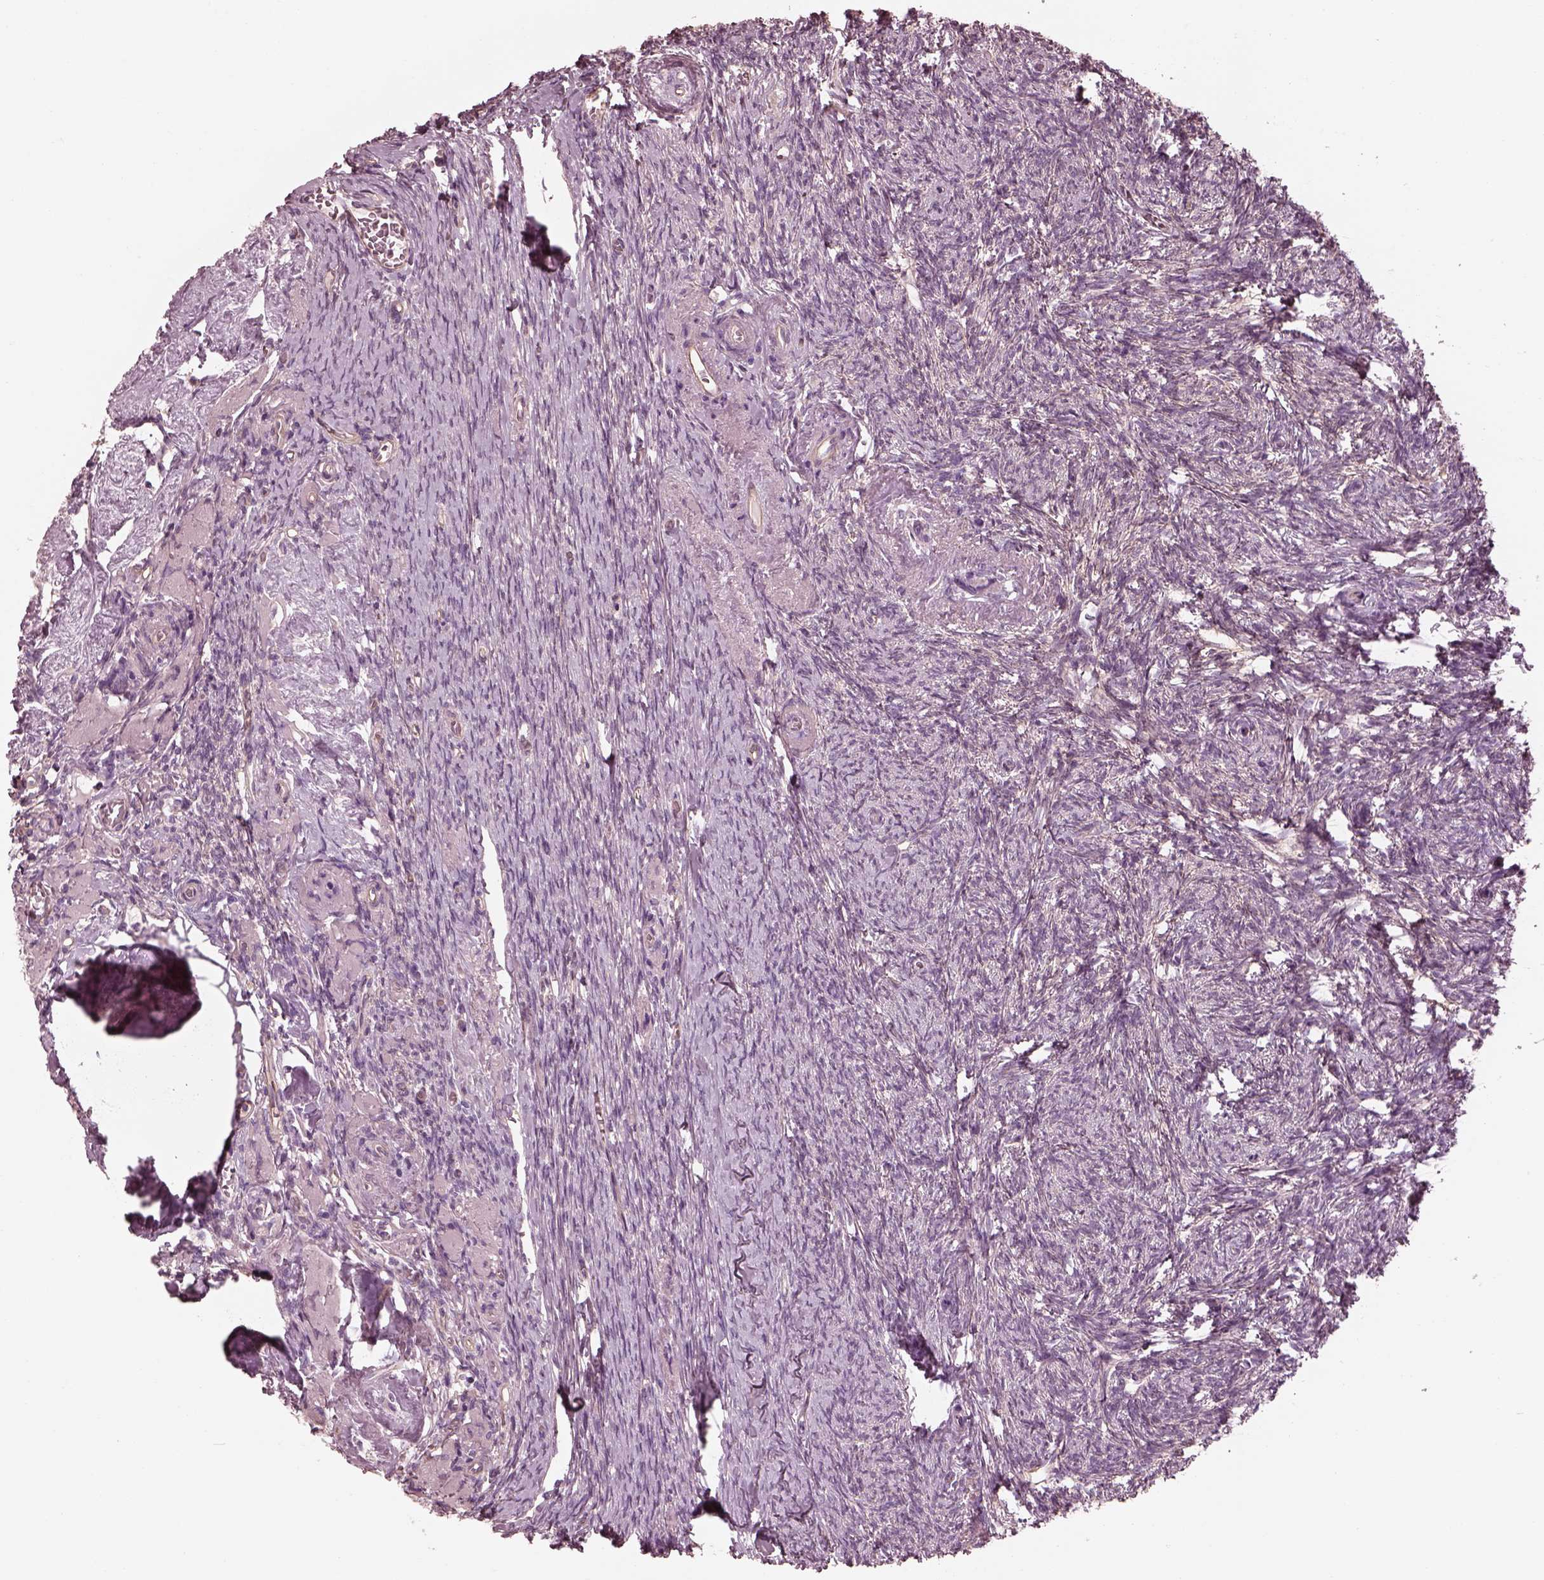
{"staining": {"intensity": "negative", "quantity": "none", "location": "none"}, "tissue": "ovary", "cell_type": "Follicle cells", "image_type": "normal", "snomed": [{"axis": "morphology", "description": "Normal tissue, NOS"}, {"axis": "topography", "description": "Ovary"}], "caption": "Protein analysis of normal ovary demonstrates no significant expression in follicle cells. The staining was performed using DAB (3,3'-diaminobenzidine) to visualize the protein expression in brown, while the nuclei were stained in blue with hematoxylin (Magnification: 20x).", "gene": "ELAPOR1", "patient": {"sex": "female", "age": 72}}